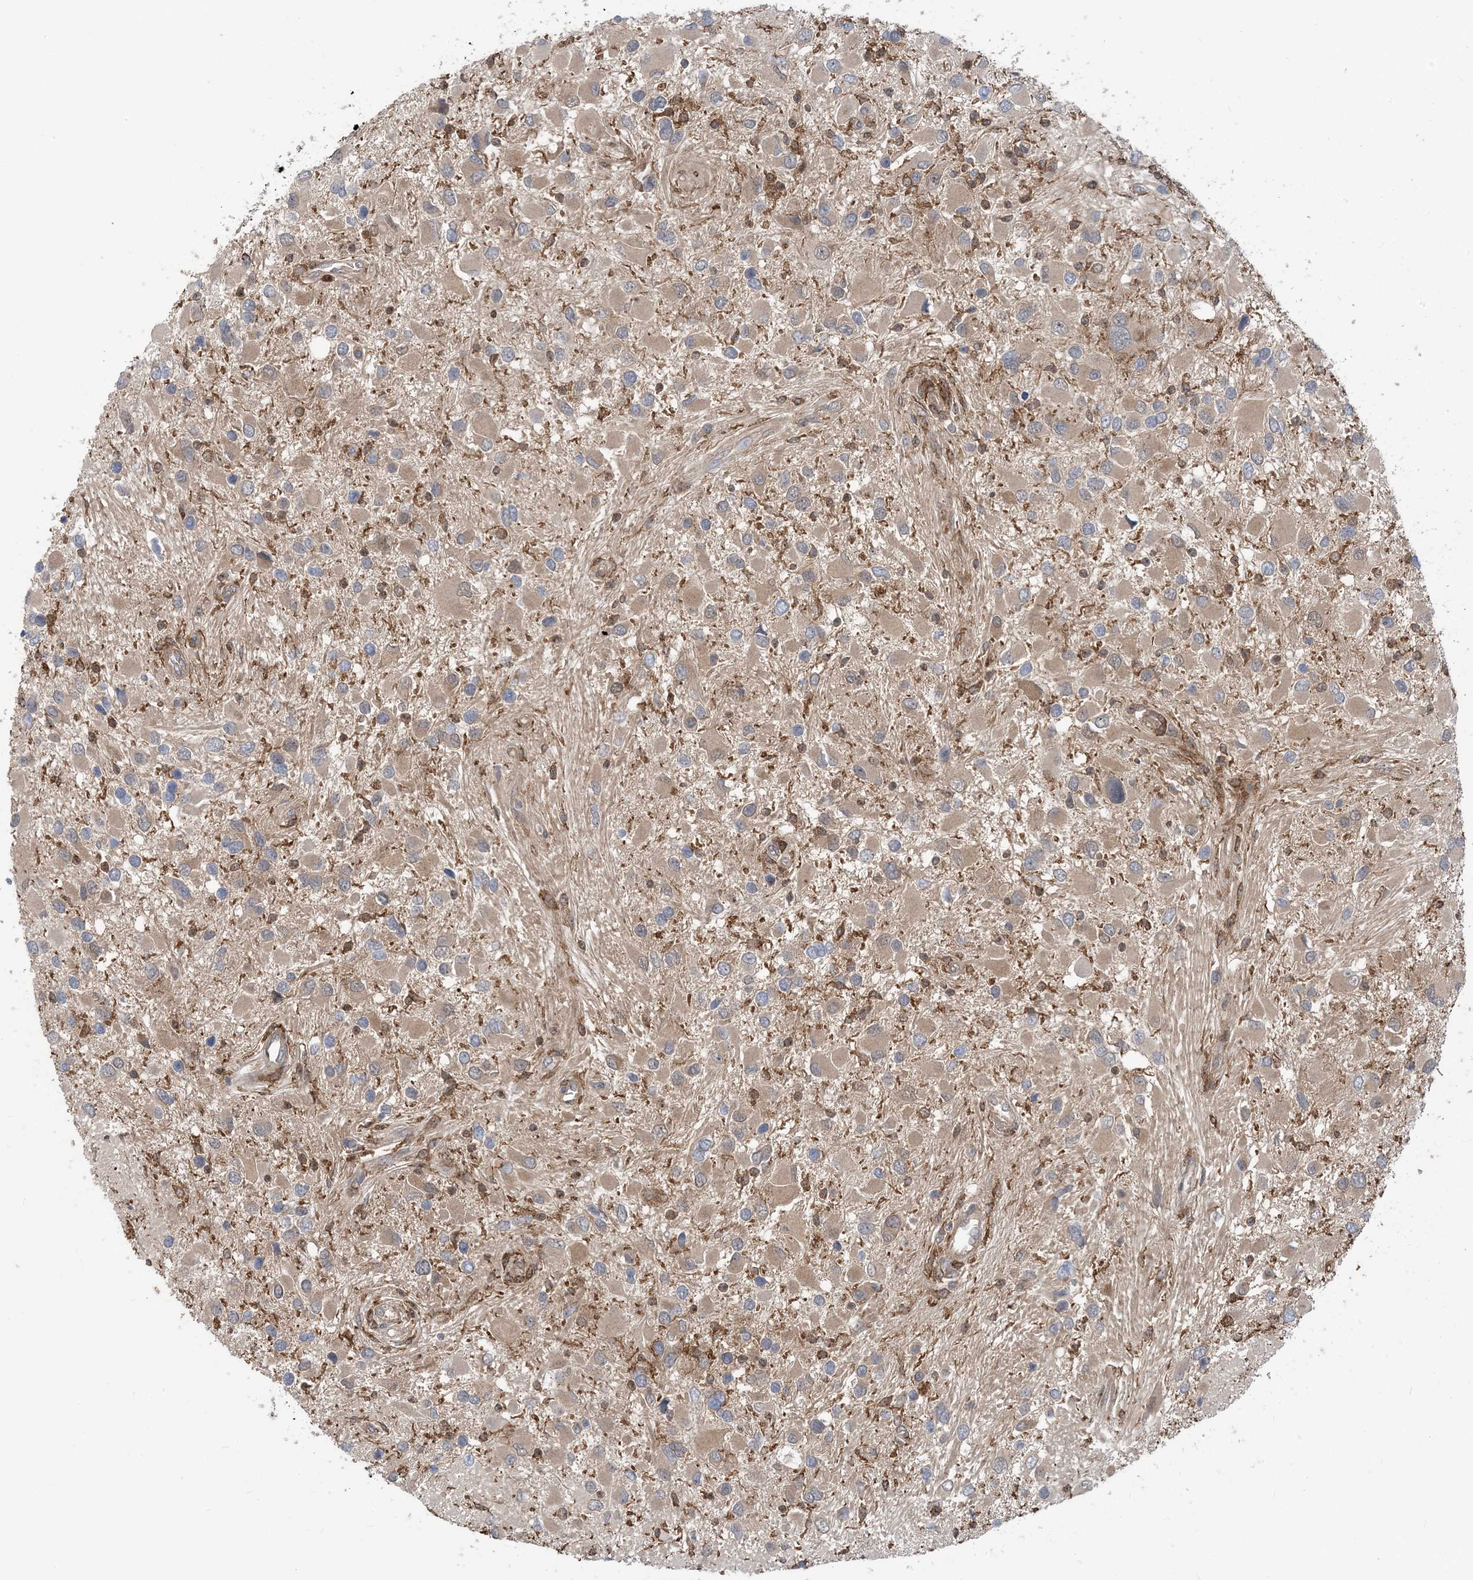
{"staining": {"intensity": "weak", "quantity": "25%-75%", "location": "cytoplasmic/membranous"}, "tissue": "glioma", "cell_type": "Tumor cells", "image_type": "cancer", "snomed": [{"axis": "morphology", "description": "Glioma, malignant, High grade"}, {"axis": "topography", "description": "Brain"}], "caption": "A micrograph showing weak cytoplasmic/membranous staining in about 25%-75% of tumor cells in malignant glioma (high-grade), as visualized by brown immunohistochemical staining.", "gene": "HS1BP3", "patient": {"sex": "male", "age": 53}}